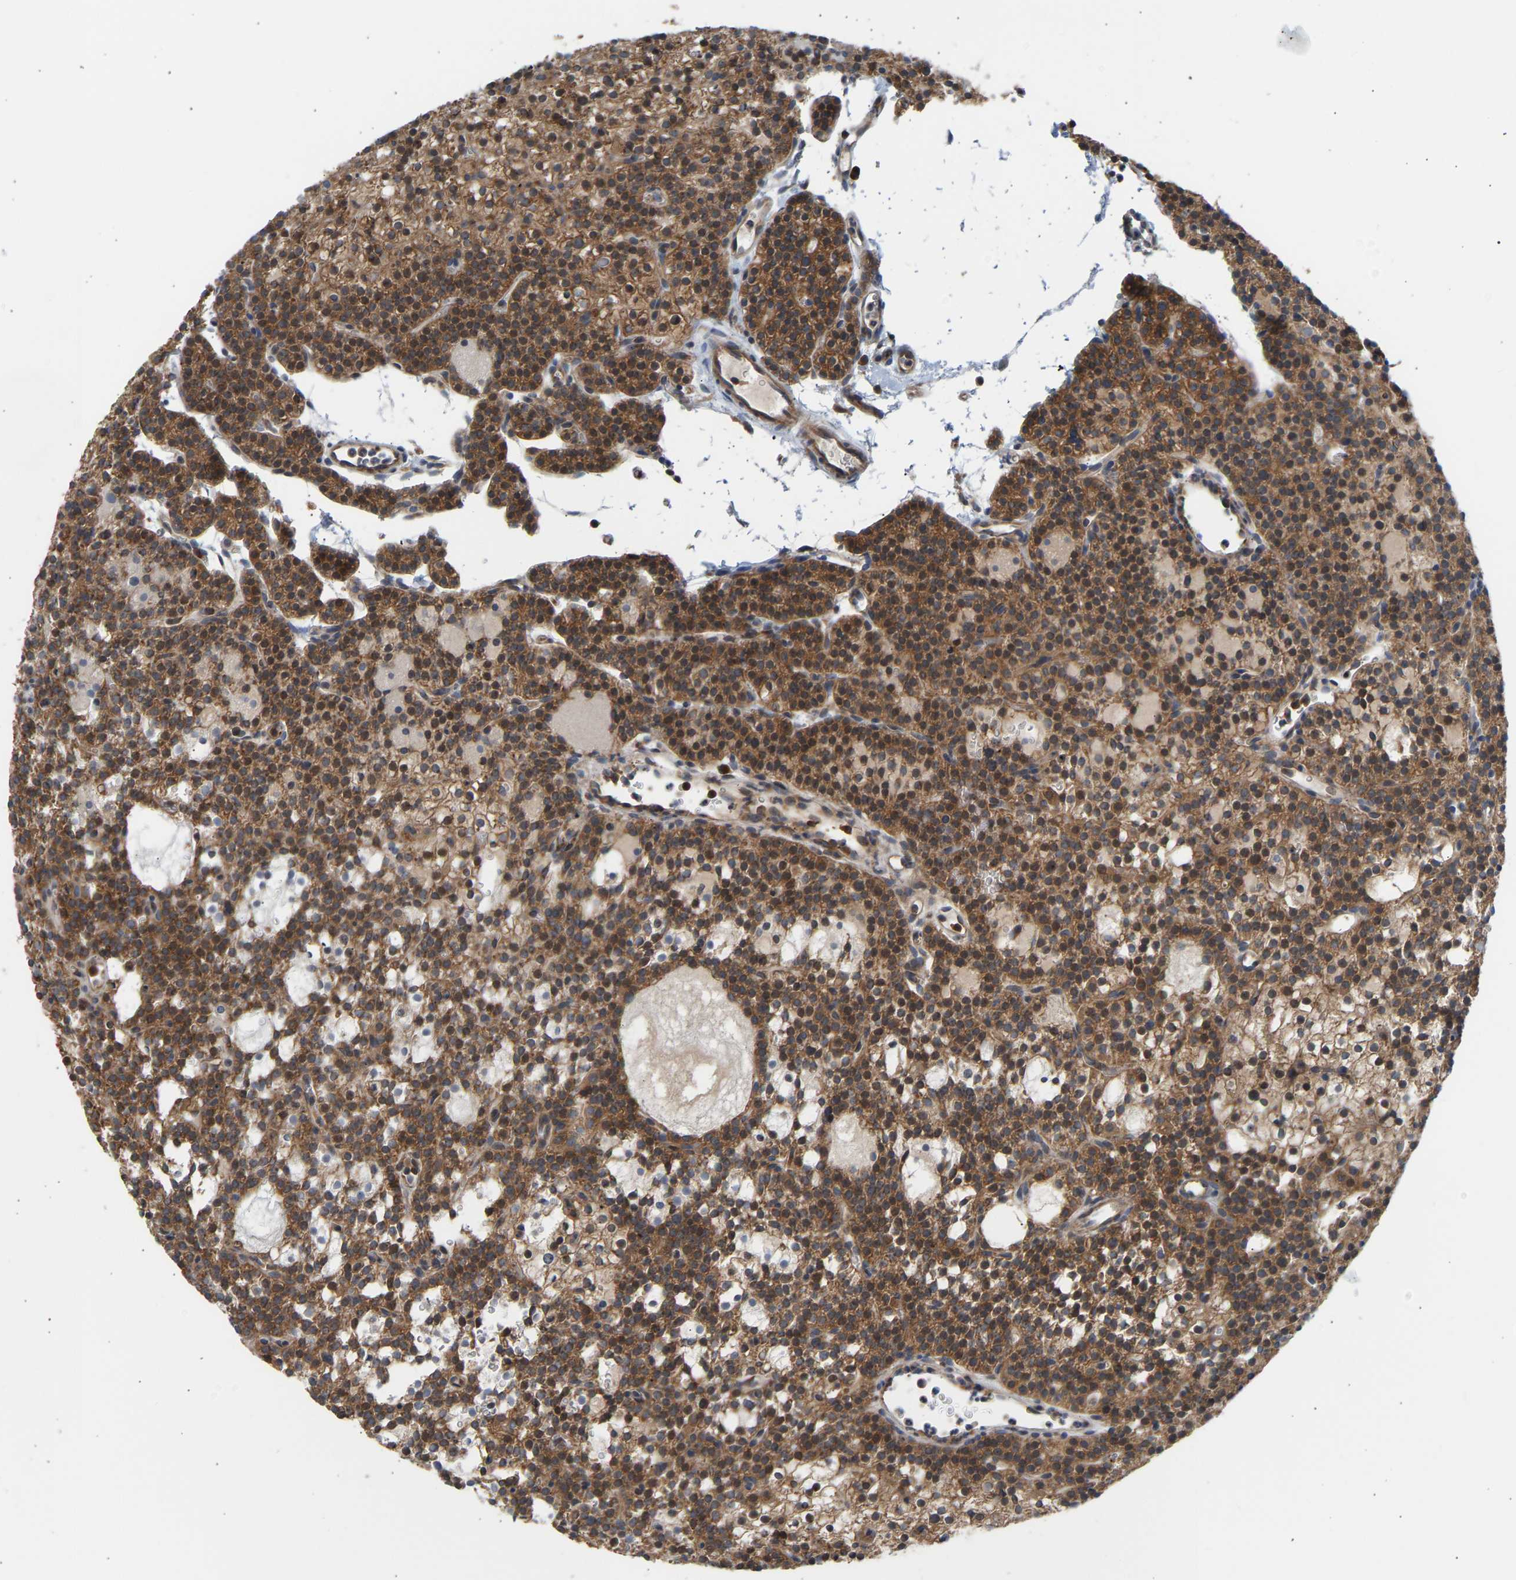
{"staining": {"intensity": "moderate", "quantity": ">75%", "location": "cytoplasmic/membranous"}, "tissue": "parathyroid gland", "cell_type": "Glandular cells", "image_type": "normal", "snomed": [{"axis": "morphology", "description": "Normal tissue, NOS"}, {"axis": "morphology", "description": "Adenoma, NOS"}, {"axis": "topography", "description": "Parathyroid gland"}], "caption": "High-magnification brightfield microscopy of normal parathyroid gland stained with DAB (brown) and counterstained with hematoxylin (blue). glandular cells exhibit moderate cytoplasmic/membranous positivity is identified in approximately>75% of cells.", "gene": "GCN1", "patient": {"sex": "female", "age": 74}}